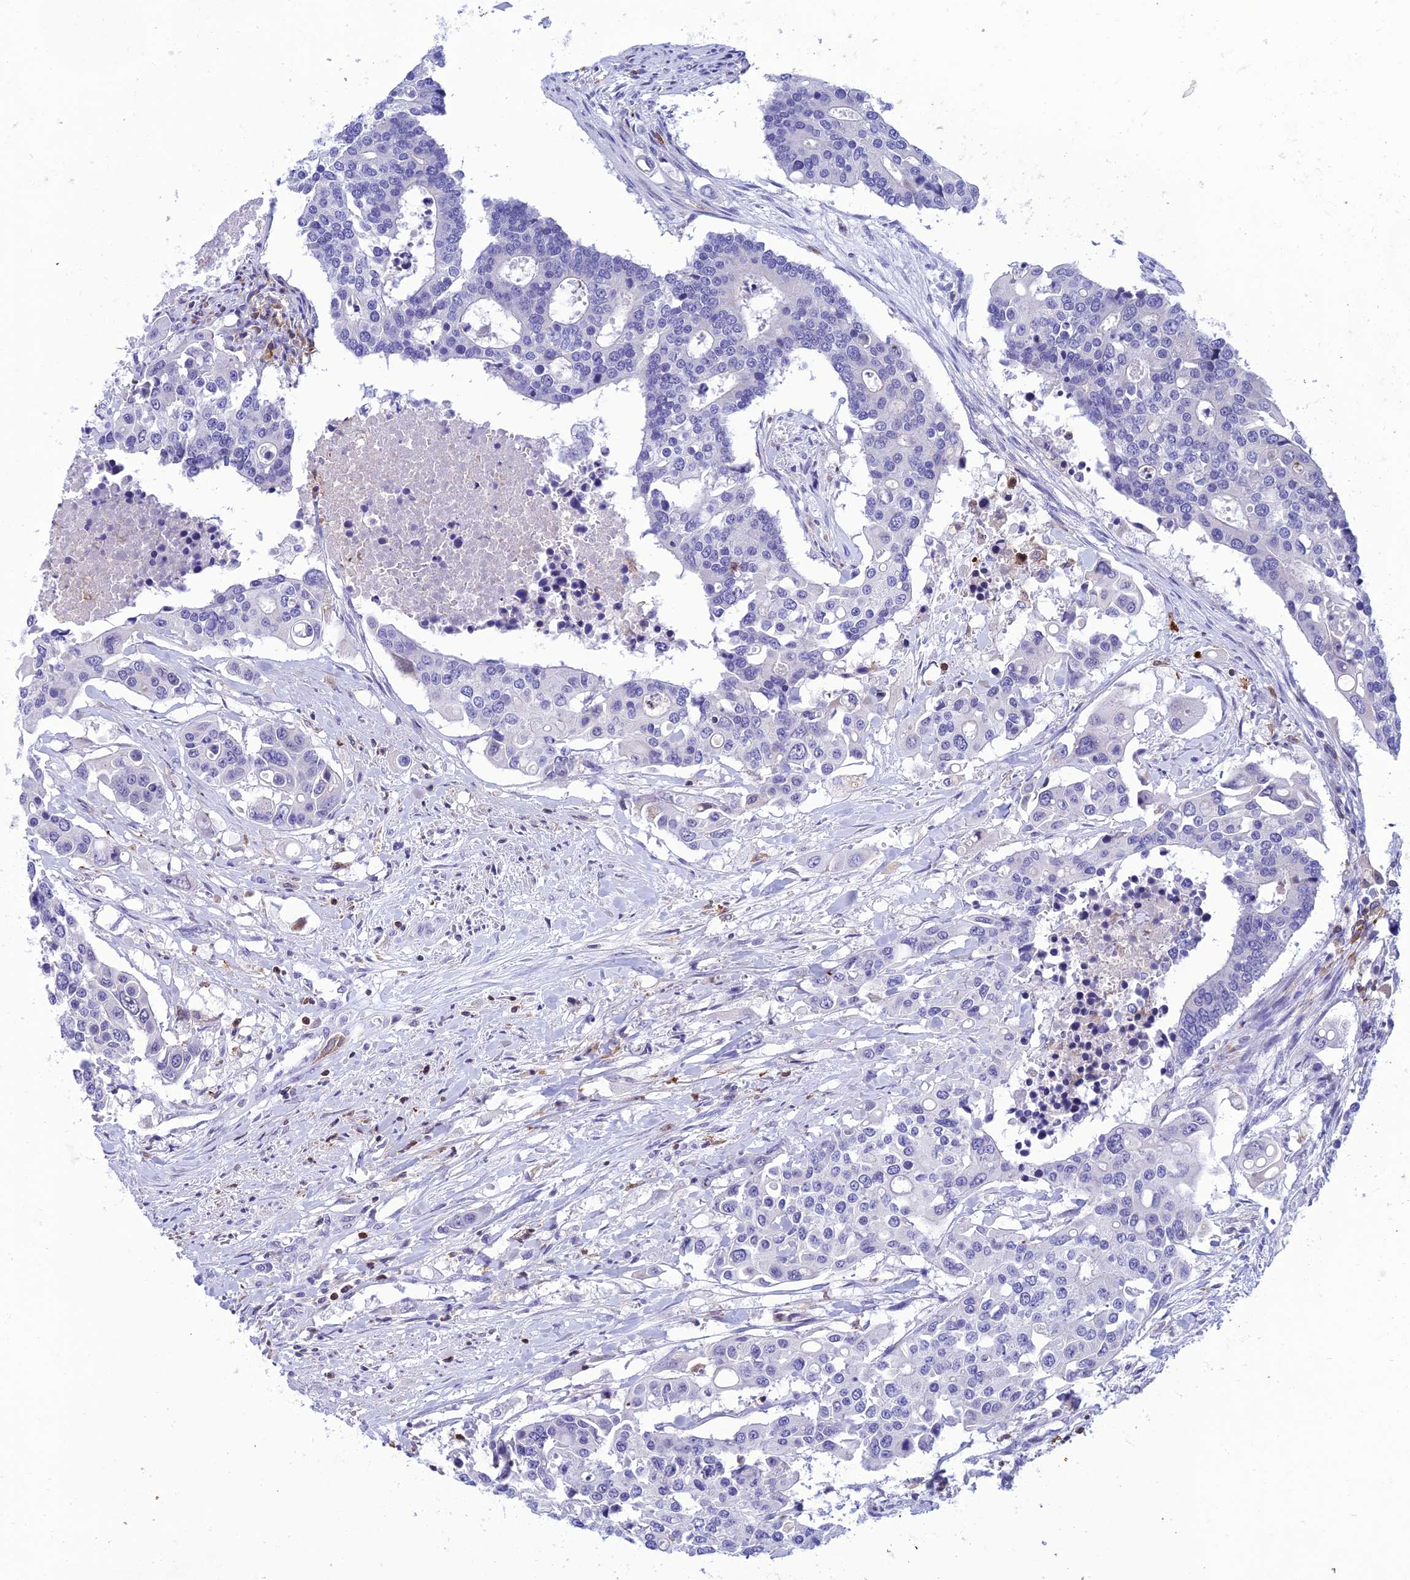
{"staining": {"intensity": "negative", "quantity": "none", "location": "none"}, "tissue": "colorectal cancer", "cell_type": "Tumor cells", "image_type": "cancer", "snomed": [{"axis": "morphology", "description": "Adenocarcinoma, NOS"}, {"axis": "topography", "description": "Colon"}], "caption": "Image shows no protein positivity in tumor cells of colorectal cancer tissue.", "gene": "FAM76A", "patient": {"sex": "male", "age": 77}}